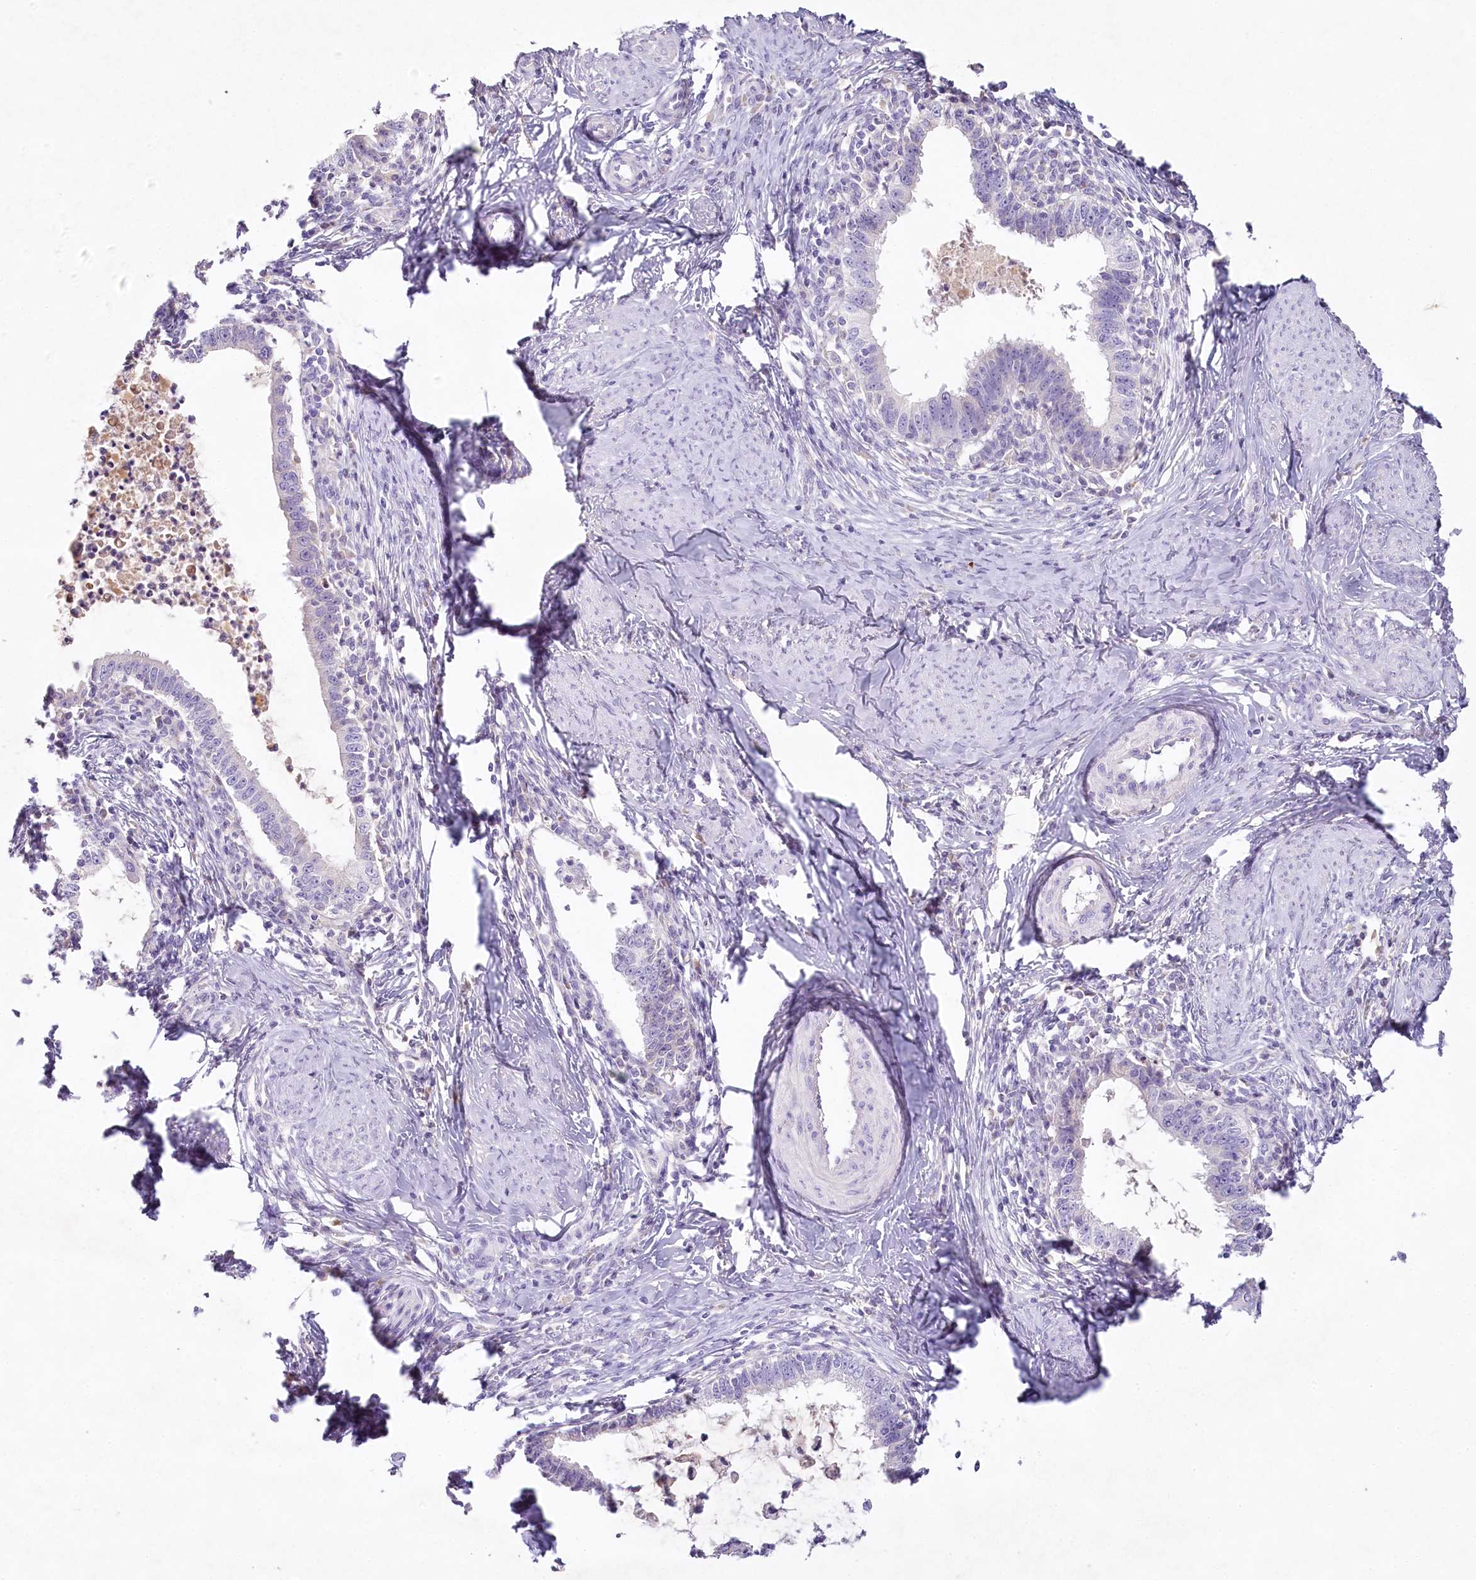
{"staining": {"intensity": "negative", "quantity": "none", "location": "none"}, "tissue": "cervical cancer", "cell_type": "Tumor cells", "image_type": "cancer", "snomed": [{"axis": "morphology", "description": "Adenocarcinoma, NOS"}, {"axis": "topography", "description": "Cervix"}], "caption": "An IHC micrograph of adenocarcinoma (cervical) is shown. There is no staining in tumor cells of adenocarcinoma (cervical). (DAB (3,3'-diaminobenzidine) IHC with hematoxylin counter stain).", "gene": "HPD", "patient": {"sex": "female", "age": 36}}